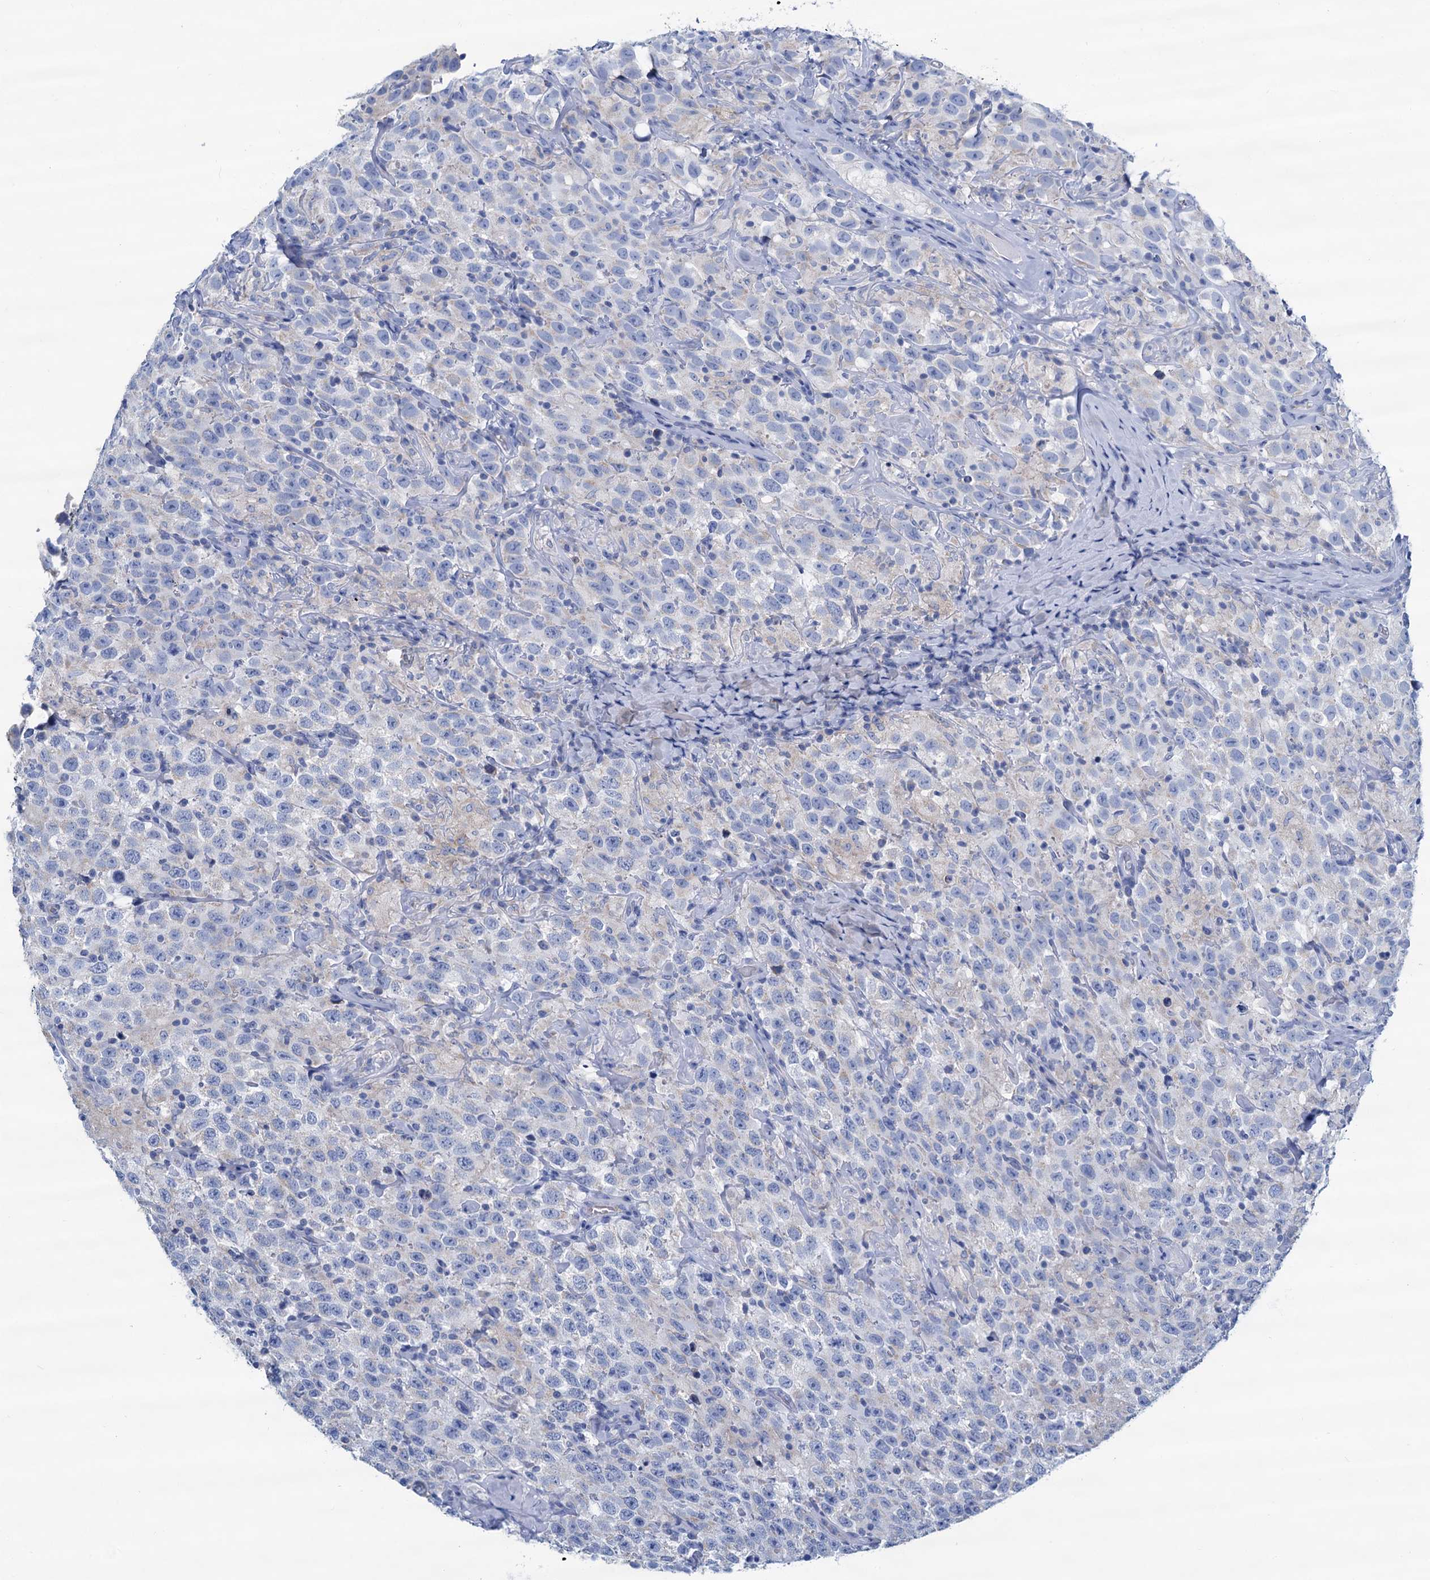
{"staining": {"intensity": "negative", "quantity": "none", "location": "none"}, "tissue": "testis cancer", "cell_type": "Tumor cells", "image_type": "cancer", "snomed": [{"axis": "morphology", "description": "Seminoma, NOS"}, {"axis": "topography", "description": "Testis"}], "caption": "The micrograph reveals no staining of tumor cells in testis seminoma.", "gene": "SLC1A3", "patient": {"sex": "male", "age": 41}}